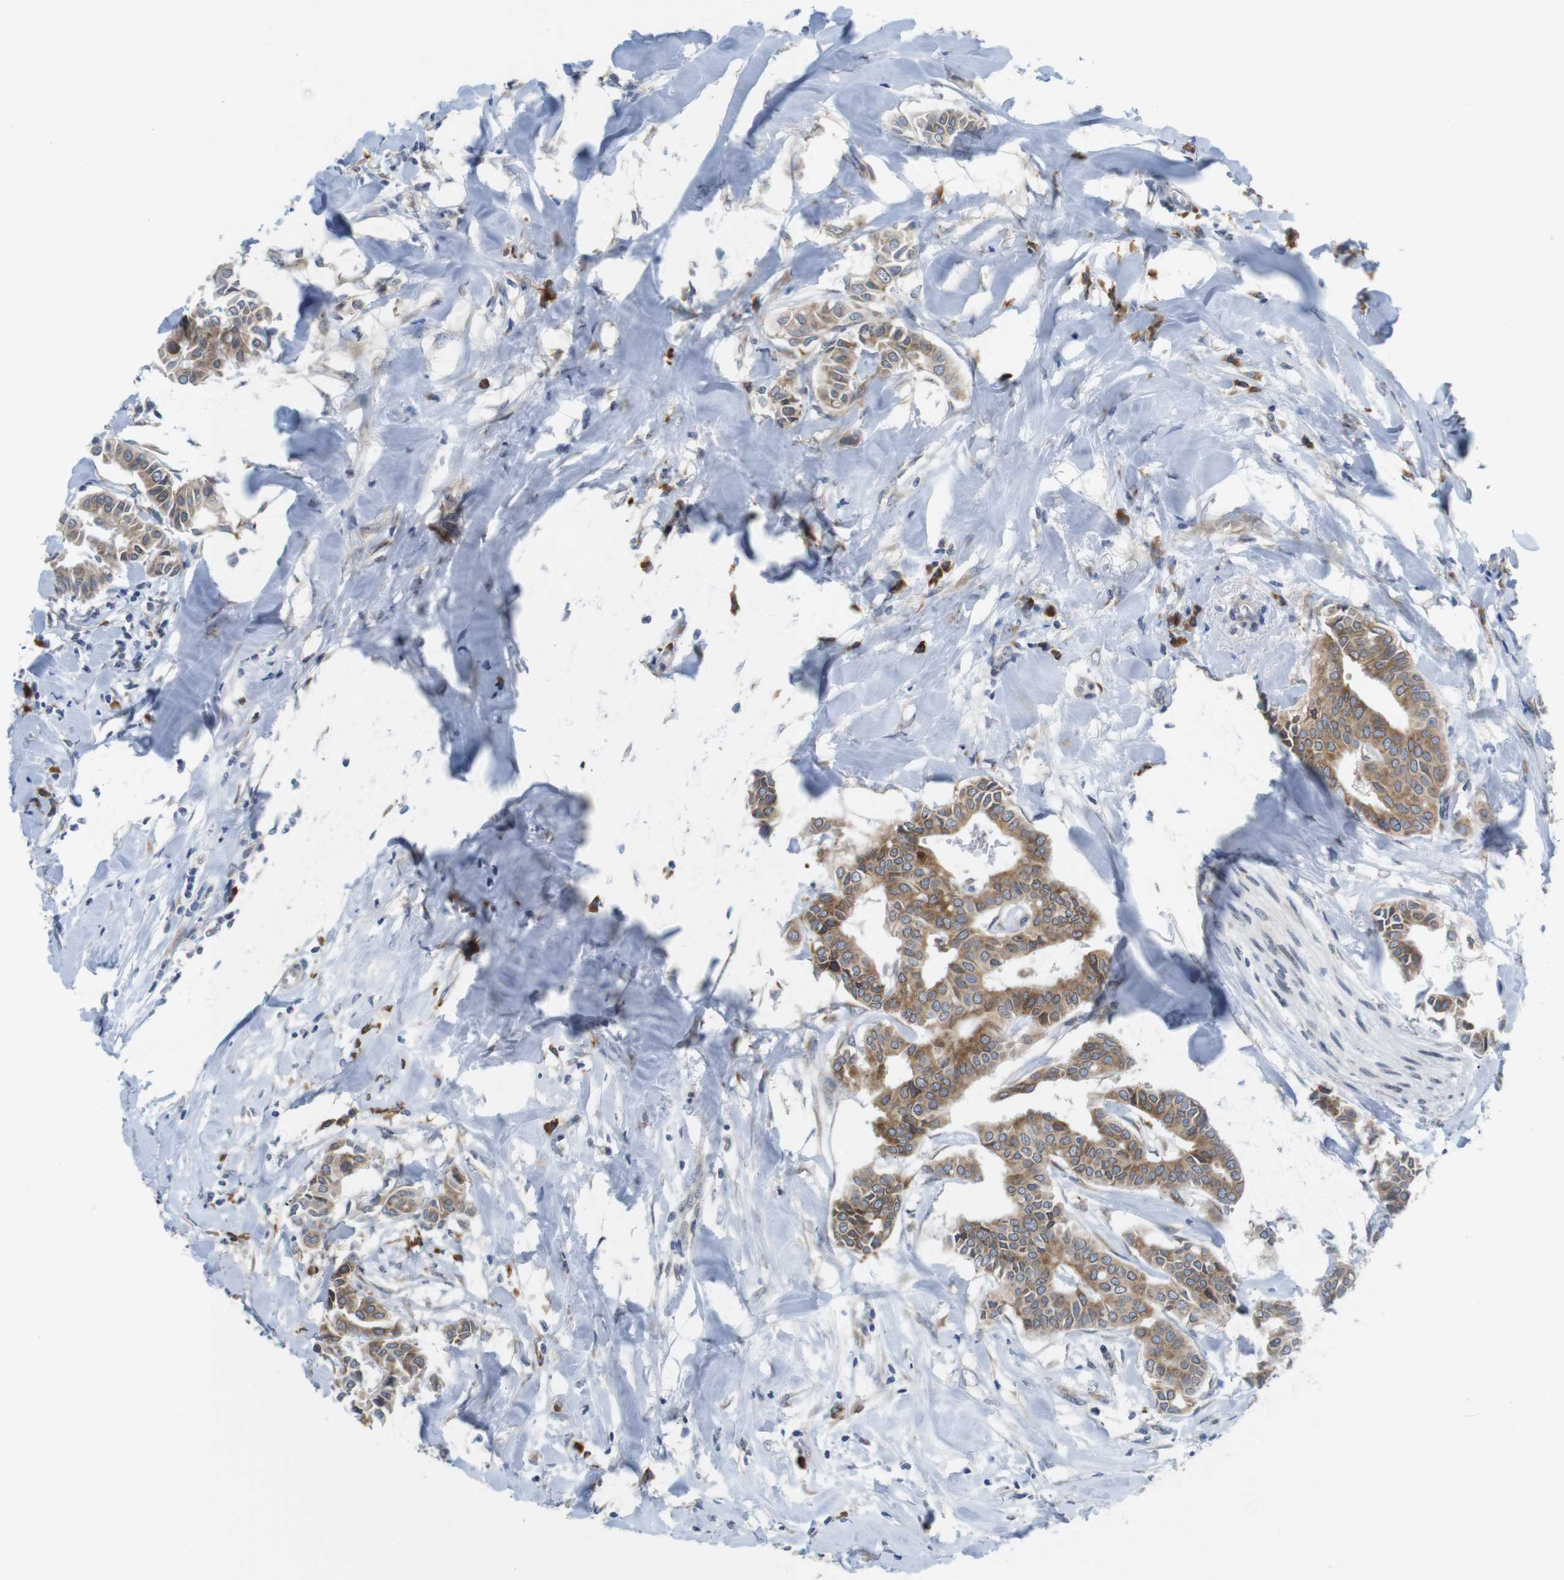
{"staining": {"intensity": "moderate", "quantity": ">75%", "location": "cytoplasmic/membranous"}, "tissue": "head and neck cancer", "cell_type": "Tumor cells", "image_type": "cancer", "snomed": [{"axis": "morphology", "description": "Adenocarcinoma, NOS"}, {"axis": "topography", "description": "Salivary gland"}, {"axis": "topography", "description": "Head-Neck"}], "caption": "Immunohistochemistry (IHC) photomicrograph of head and neck cancer (adenocarcinoma) stained for a protein (brown), which shows medium levels of moderate cytoplasmic/membranous expression in approximately >75% of tumor cells.", "gene": "ERGIC3", "patient": {"sex": "female", "age": 59}}